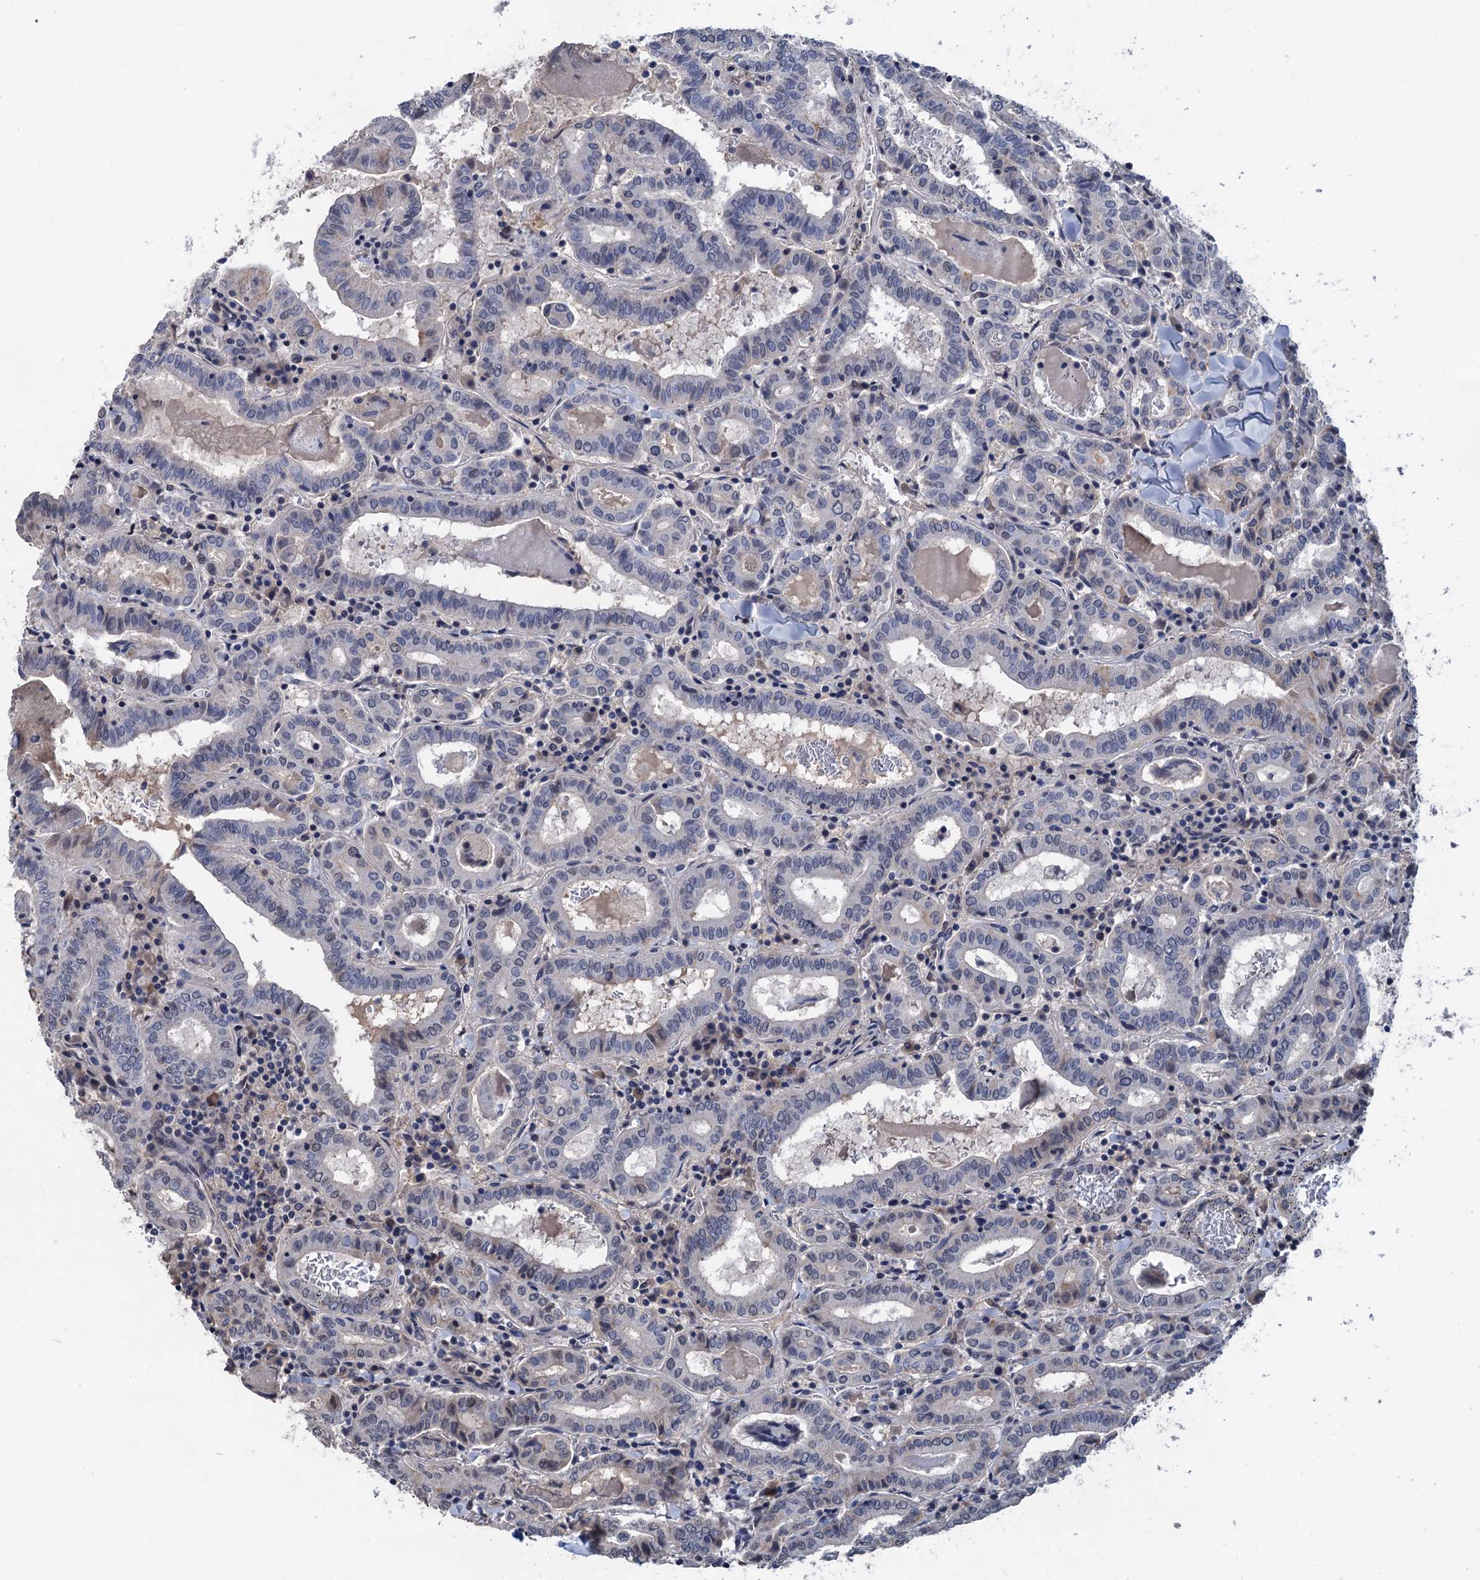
{"staining": {"intensity": "negative", "quantity": "none", "location": "none"}, "tissue": "thyroid cancer", "cell_type": "Tumor cells", "image_type": "cancer", "snomed": [{"axis": "morphology", "description": "Papillary adenocarcinoma, NOS"}, {"axis": "topography", "description": "Thyroid gland"}], "caption": "DAB (3,3'-diaminobenzidine) immunohistochemical staining of human thyroid cancer (papillary adenocarcinoma) reveals no significant expression in tumor cells.", "gene": "ART5", "patient": {"sex": "female", "age": 72}}